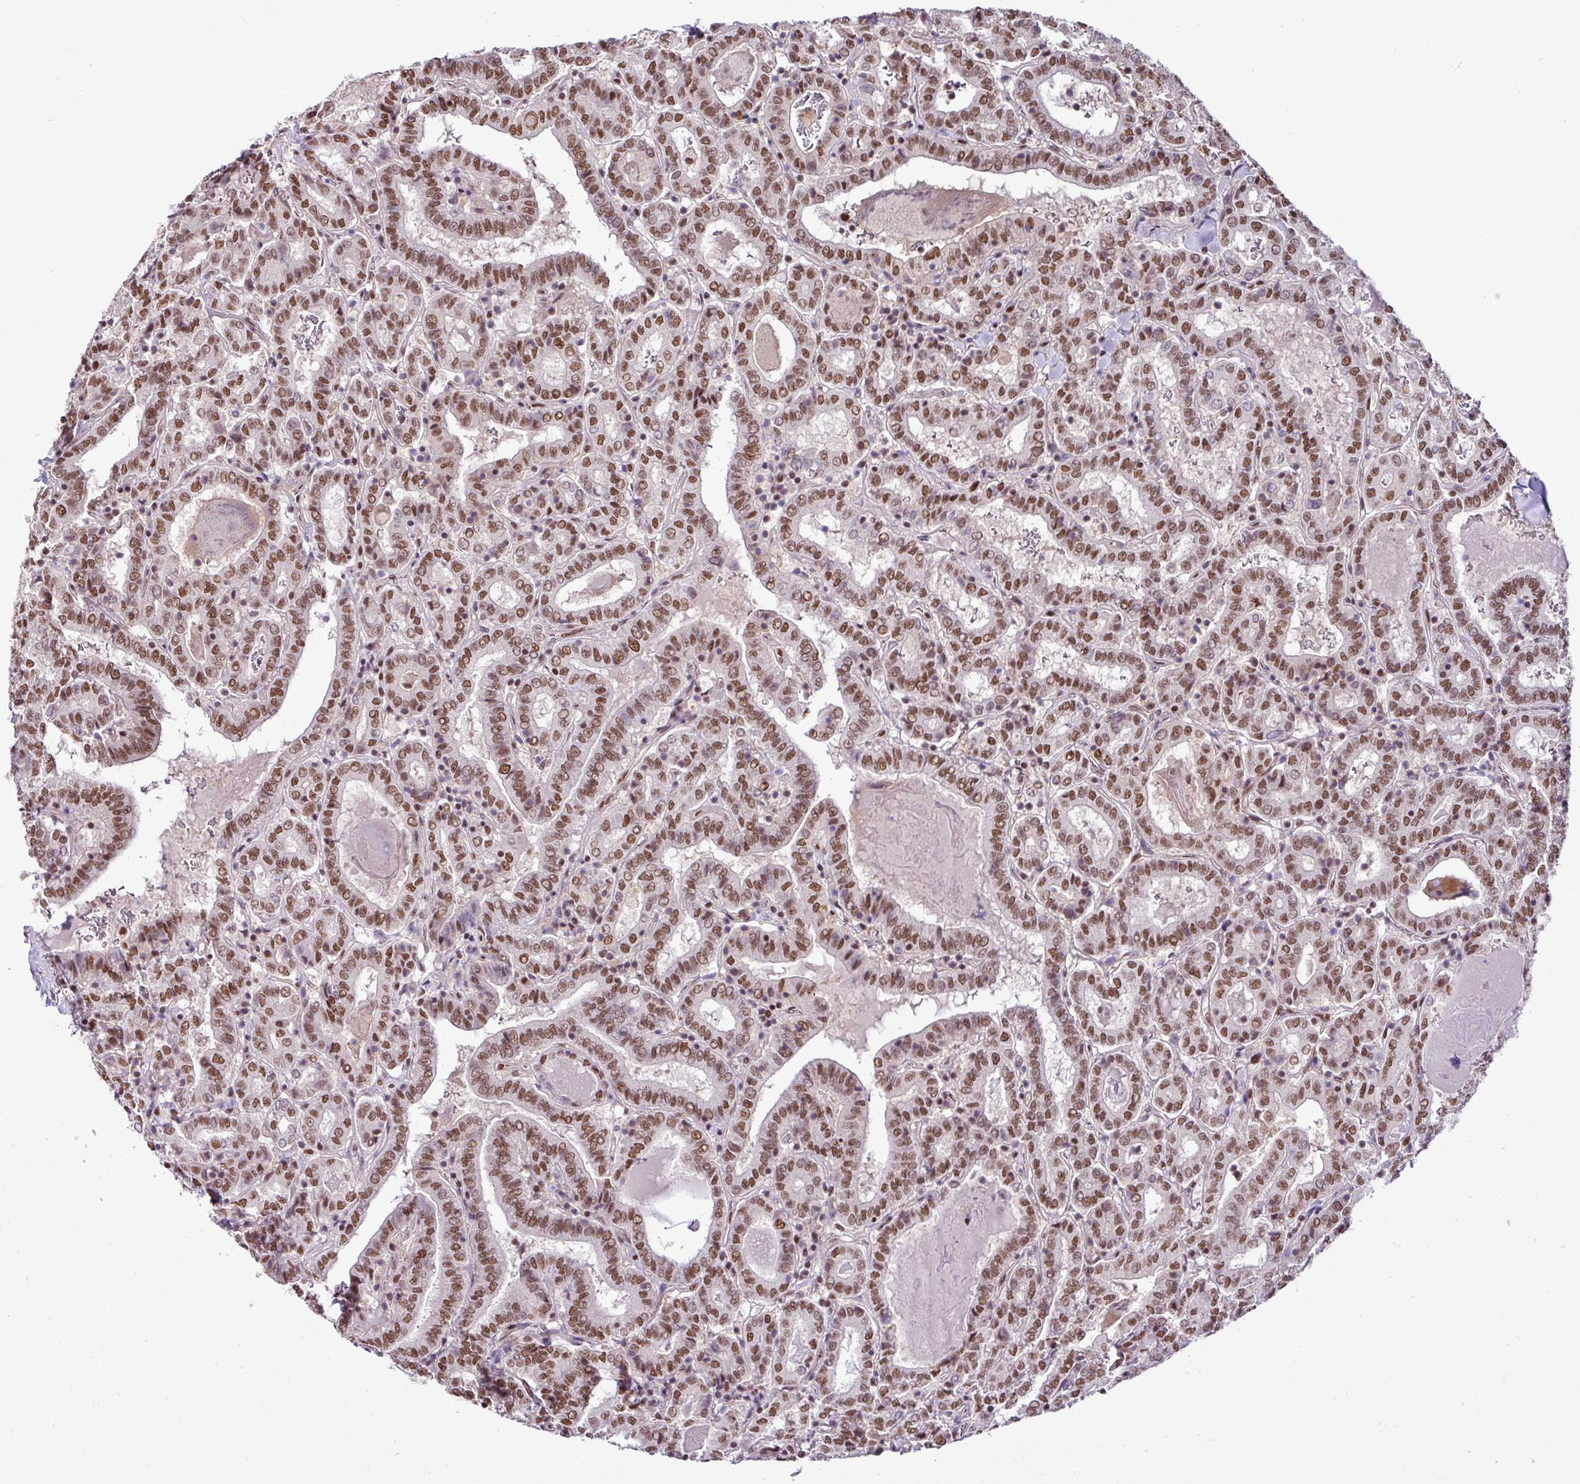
{"staining": {"intensity": "moderate", "quantity": ">75%", "location": "nuclear"}, "tissue": "thyroid cancer", "cell_type": "Tumor cells", "image_type": "cancer", "snomed": [{"axis": "morphology", "description": "Papillary adenocarcinoma, NOS"}, {"axis": "topography", "description": "Thyroid gland"}], "caption": "Moderate nuclear expression is present in about >75% of tumor cells in thyroid cancer. The protein of interest is shown in brown color, while the nuclei are stained blue.", "gene": "PGAP4", "patient": {"sex": "female", "age": 72}}